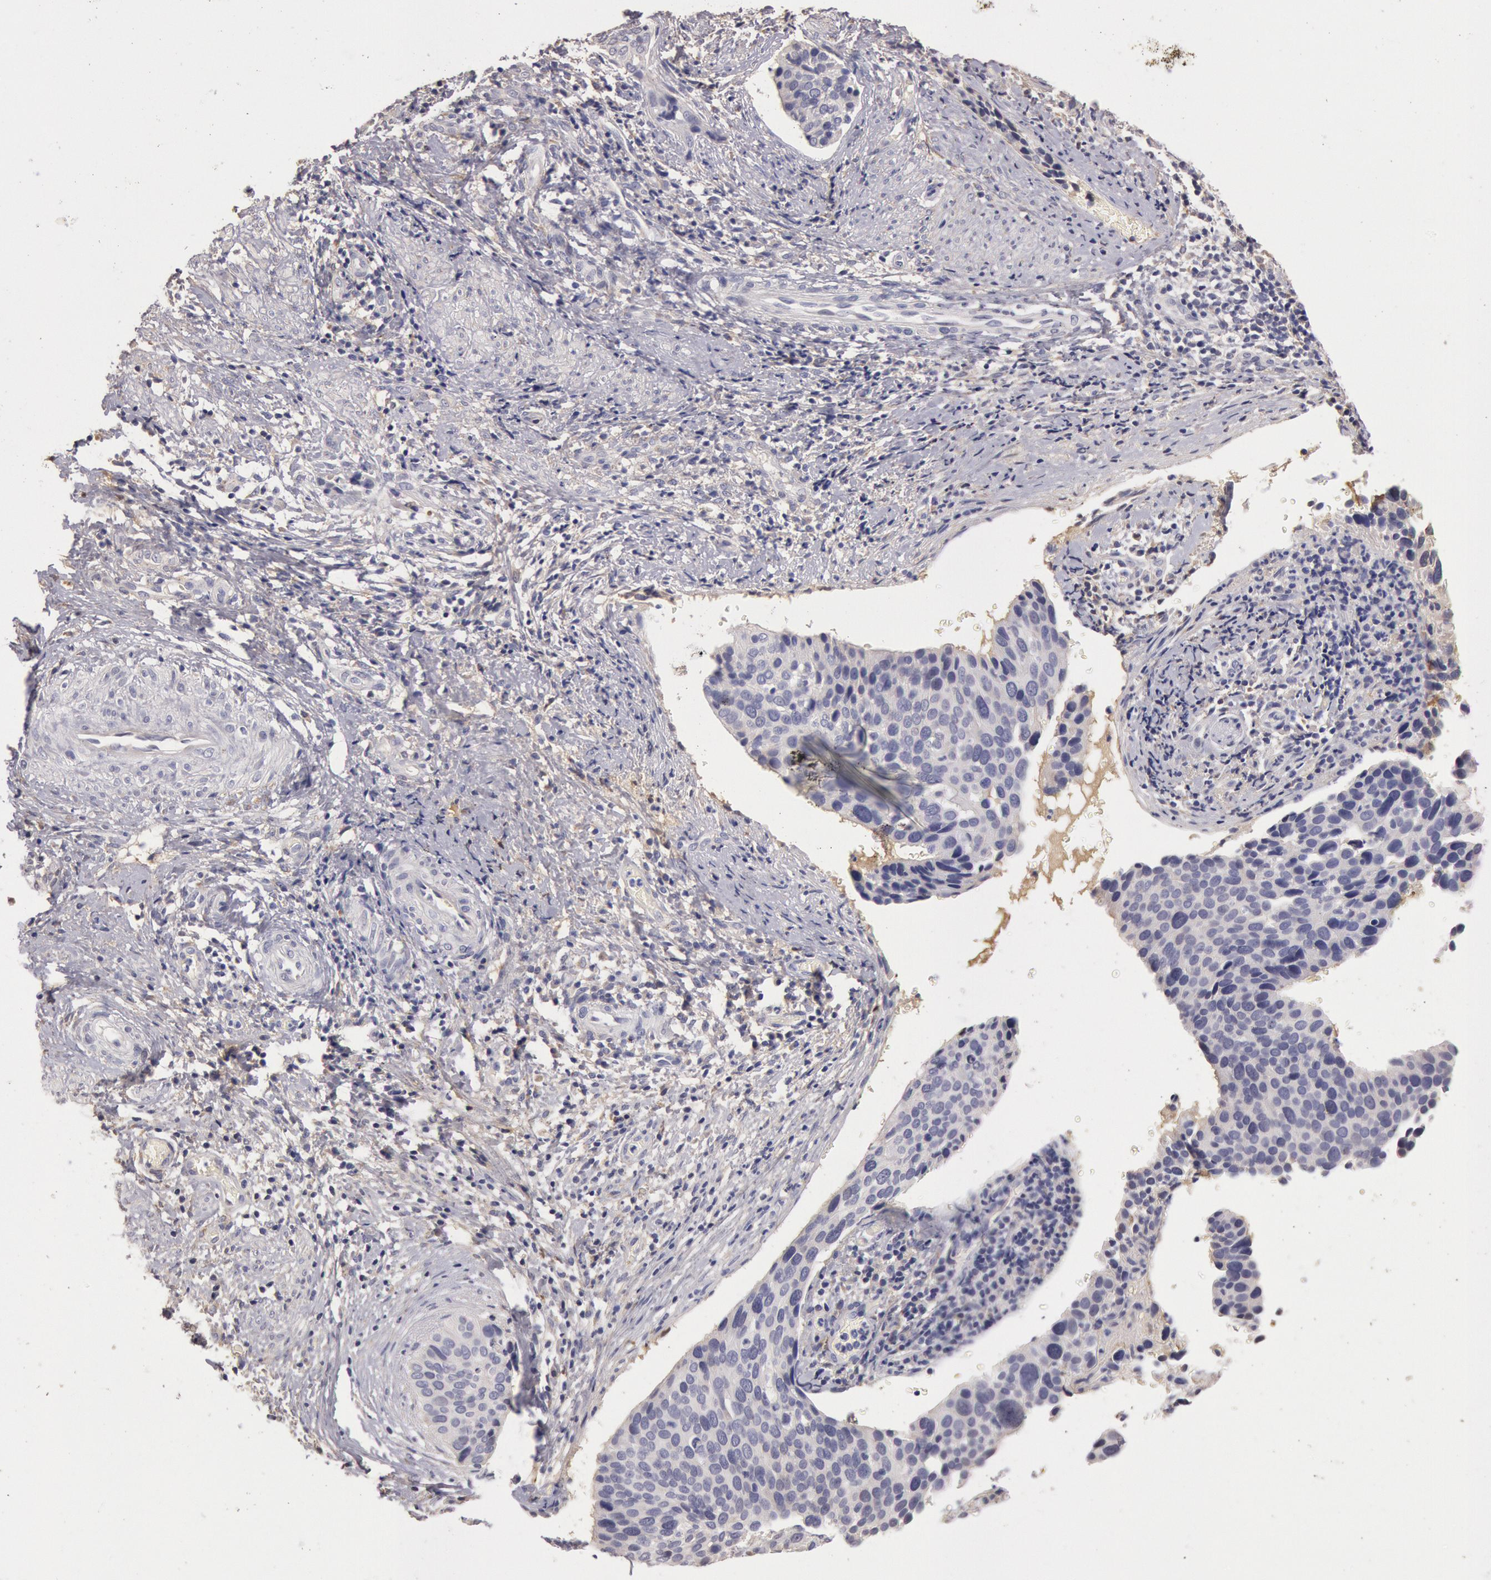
{"staining": {"intensity": "negative", "quantity": "none", "location": "none"}, "tissue": "cervical cancer", "cell_type": "Tumor cells", "image_type": "cancer", "snomed": [{"axis": "morphology", "description": "Squamous cell carcinoma, NOS"}, {"axis": "topography", "description": "Cervix"}], "caption": "Immunohistochemistry (IHC) of human cervical squamous cell carcinoma reveals no staining in tumor cells.", "gene": "C1R", "patient": {"sex": "female", "age": 31}}